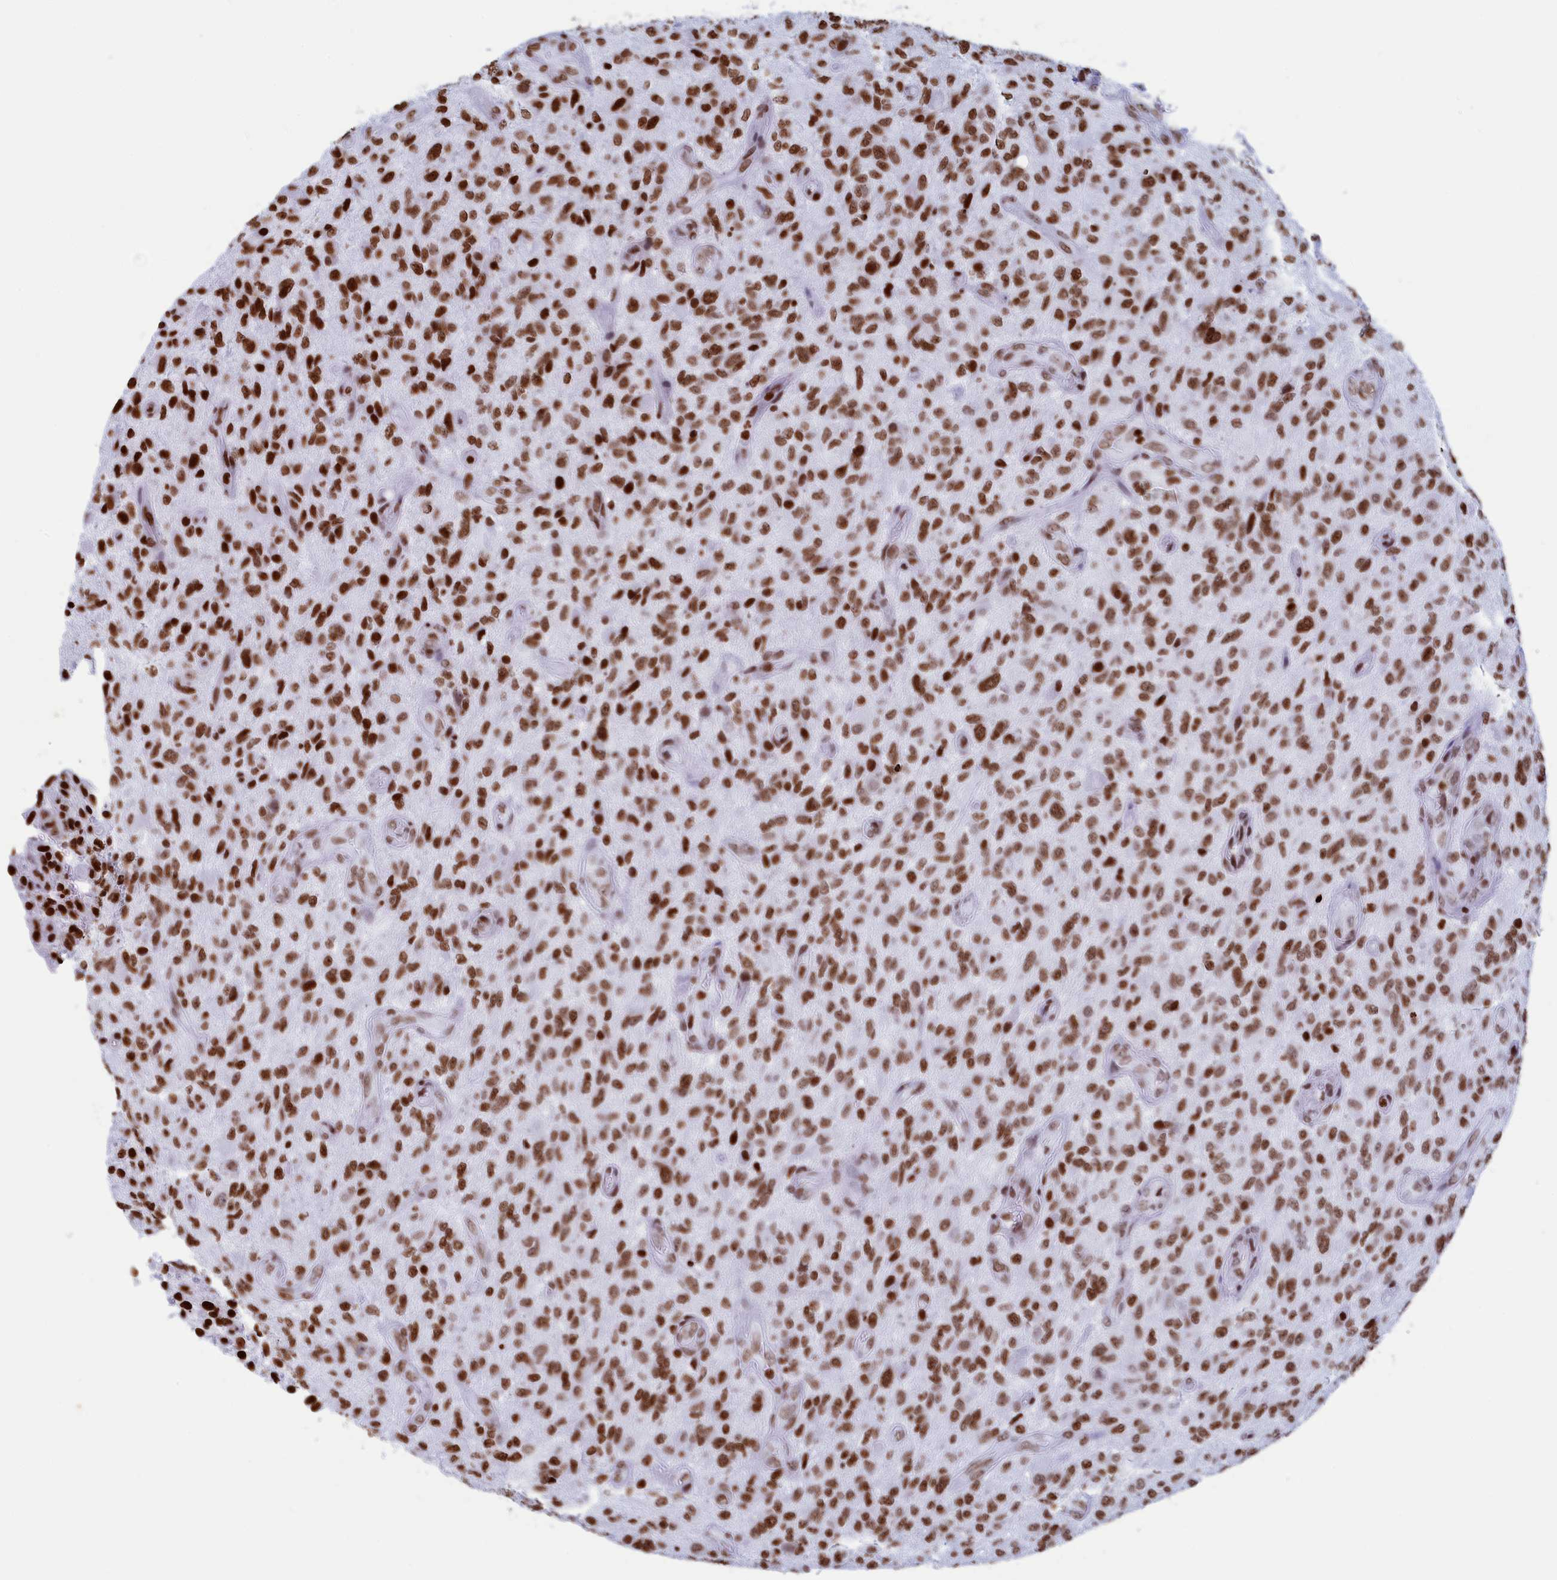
{"staining": {"intensity": "strong", "quantity": ">75%", "location": "nuclear"}, "tissue": "glioma", "cell_type": "Tumor cells", "image_type": "cancer", "snomed": [{"axis": "morphology", "description": "Glioma, malignant, High grade"}, {"axis": "topography", "description": "Brain"}], "caption": "Malignant glioma (high-grade) tissue shows strong nuclear staining in approximately >75% of tumor cells, visualized by immunohistochemistry. (DAB (3,3'-diaminobenzidine) IHC with brightfield microscopy, high magnification).", "gene": "APOBEC3A", "patient": {"sex": "male", "age": 47}}